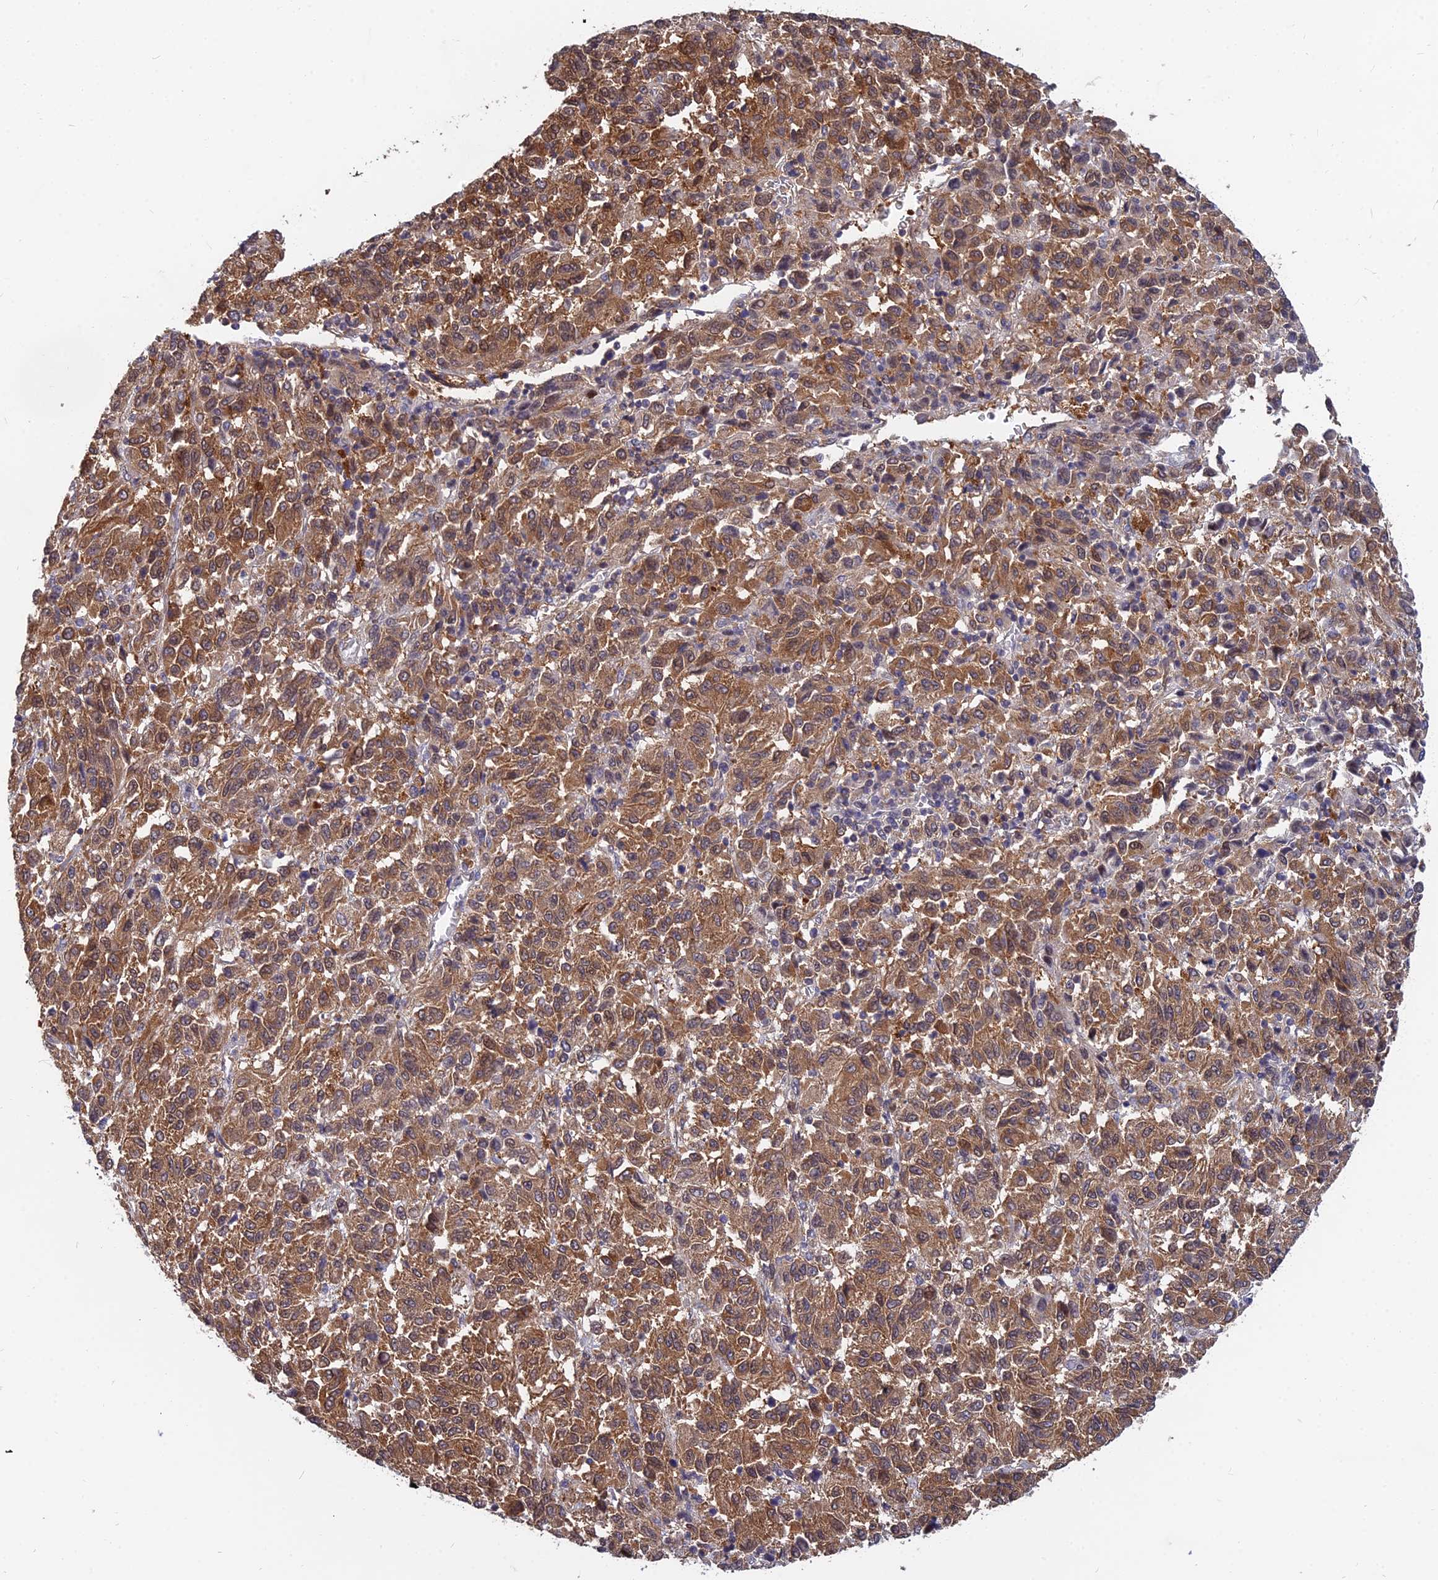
{"staining": {"intensity": "strong", "quantity": ">75%", "location": "cytoplasmic/membranous"}, "tissue": "melanoma", "cell_type": "Tumor cells", "image_type": "cancer", "snomed": [{"axis": "morphology", "description": "Malignant melanoma, Metastatic site"}, {"axis": "topography", "description": "Lung"}], "caption": "Malignant melanoma (metastatic site) was stained to show a protein in brown. There is high levels of strong cytoplasmic/membranous staining in about >75% of tumor cells. (Brightfield microscopy of DAB IHC at high magnification).", "gene": "B3GALT4", "patient": {"sex": "male", "age": 64}}